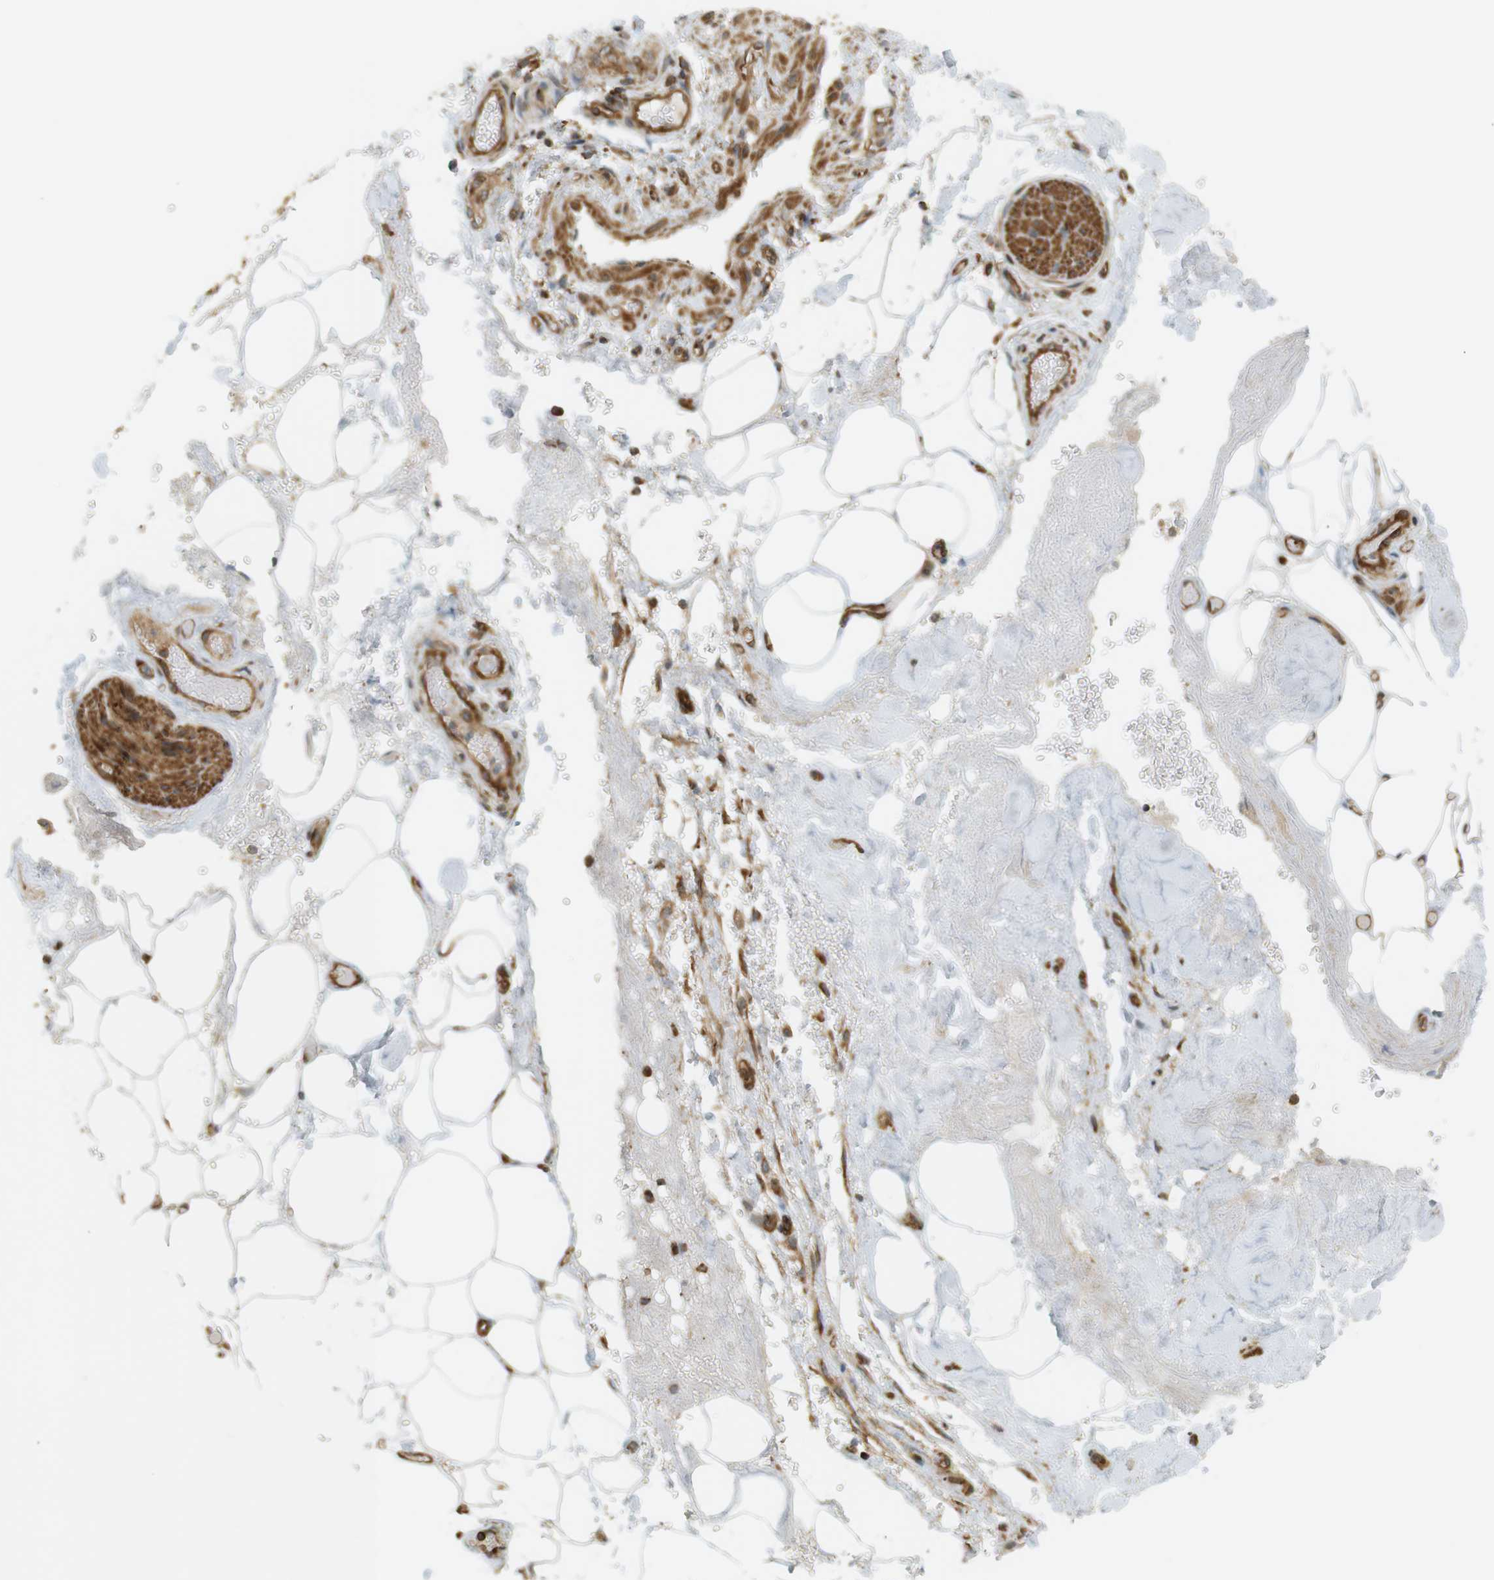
{"staining": {"intensity": "moderate", "quantity": "25%-75%", "location": "cytoplasmic/membranous"}, "tissue": "adipose tissue", "cell_type": "Adipocytes", "image_type": "normal", "snomed": [{"axis": "morphology", "description": "Normal tissue, NOS"}, {"axis": "morphology", "description": "Cholangiocarcinoma"}, {"axis": "topography", "description": "Liver"}, {"axis": "topography", "description": "Peripheral nerve tissue"}], "caption": "This micrograph displays immunohistochemistry (IHC) staining of benign adipose tissue, with medium moderate cytoplasmic/membranous positivity in about 25%-75% of adipocytes.", "gene": "PA2G4", "patient": {"sex": "male", "age": 50}}